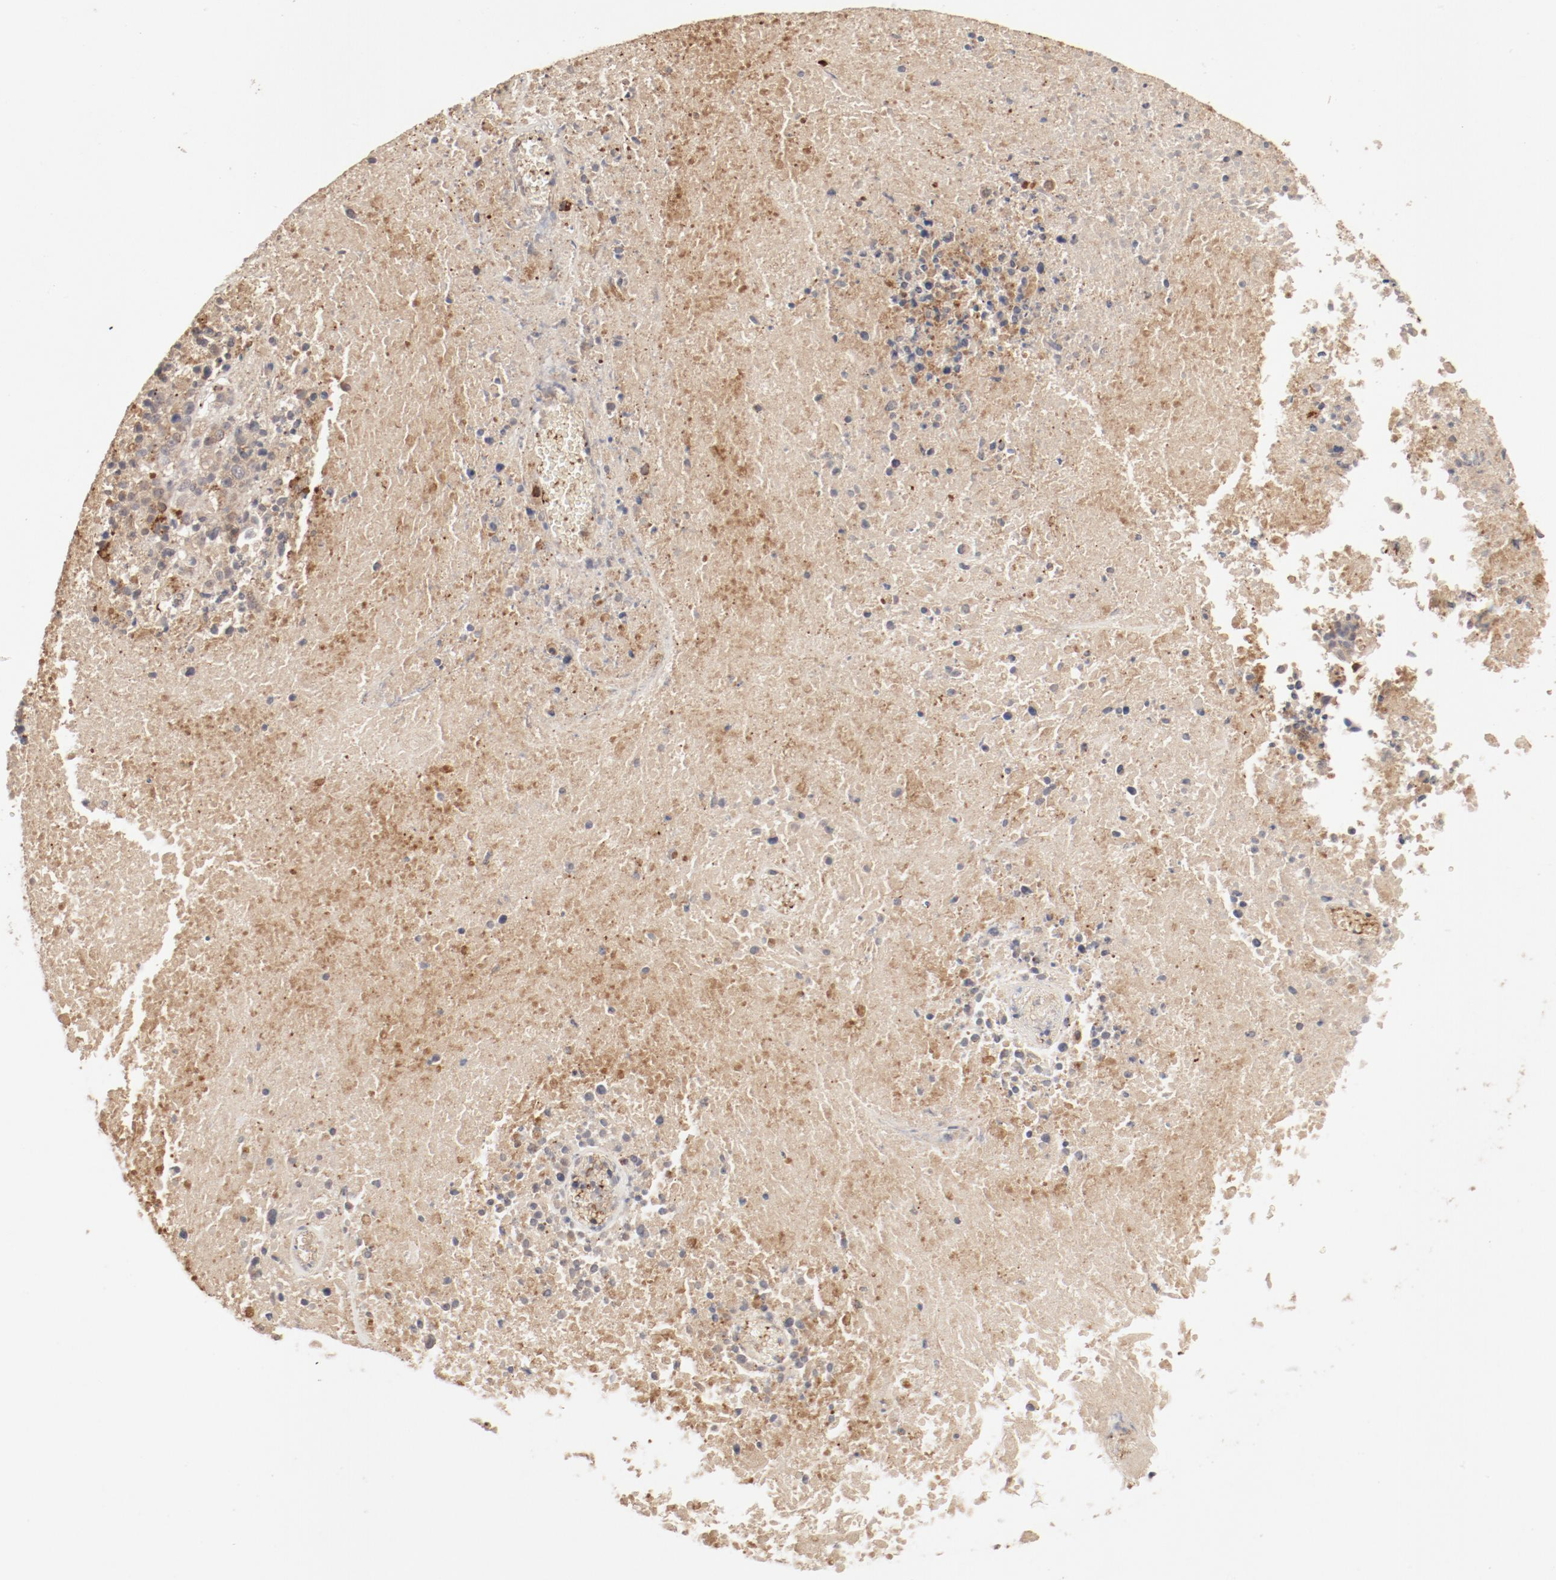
{"staining": {"intensity": "moderate", "quantity": ">75%", "location": "cytoplasmic/membranous"}, "tissue": "melanoma", "cell_type": "Tumor cells", "image_type": "cancer", "snomed": [{"axis": "morphology", "description": "Malignant melanoma, Metastatic site"}, {"axis": "topography", "description": "Cerebral cortex"}], "caption": "Protein staining shows moderate cytoplasmic/membranous staining in approximately >75% of tumor cells in melanoma.", "gene": "IL3RA", "patient": {"sex": "female", "age": 52}}